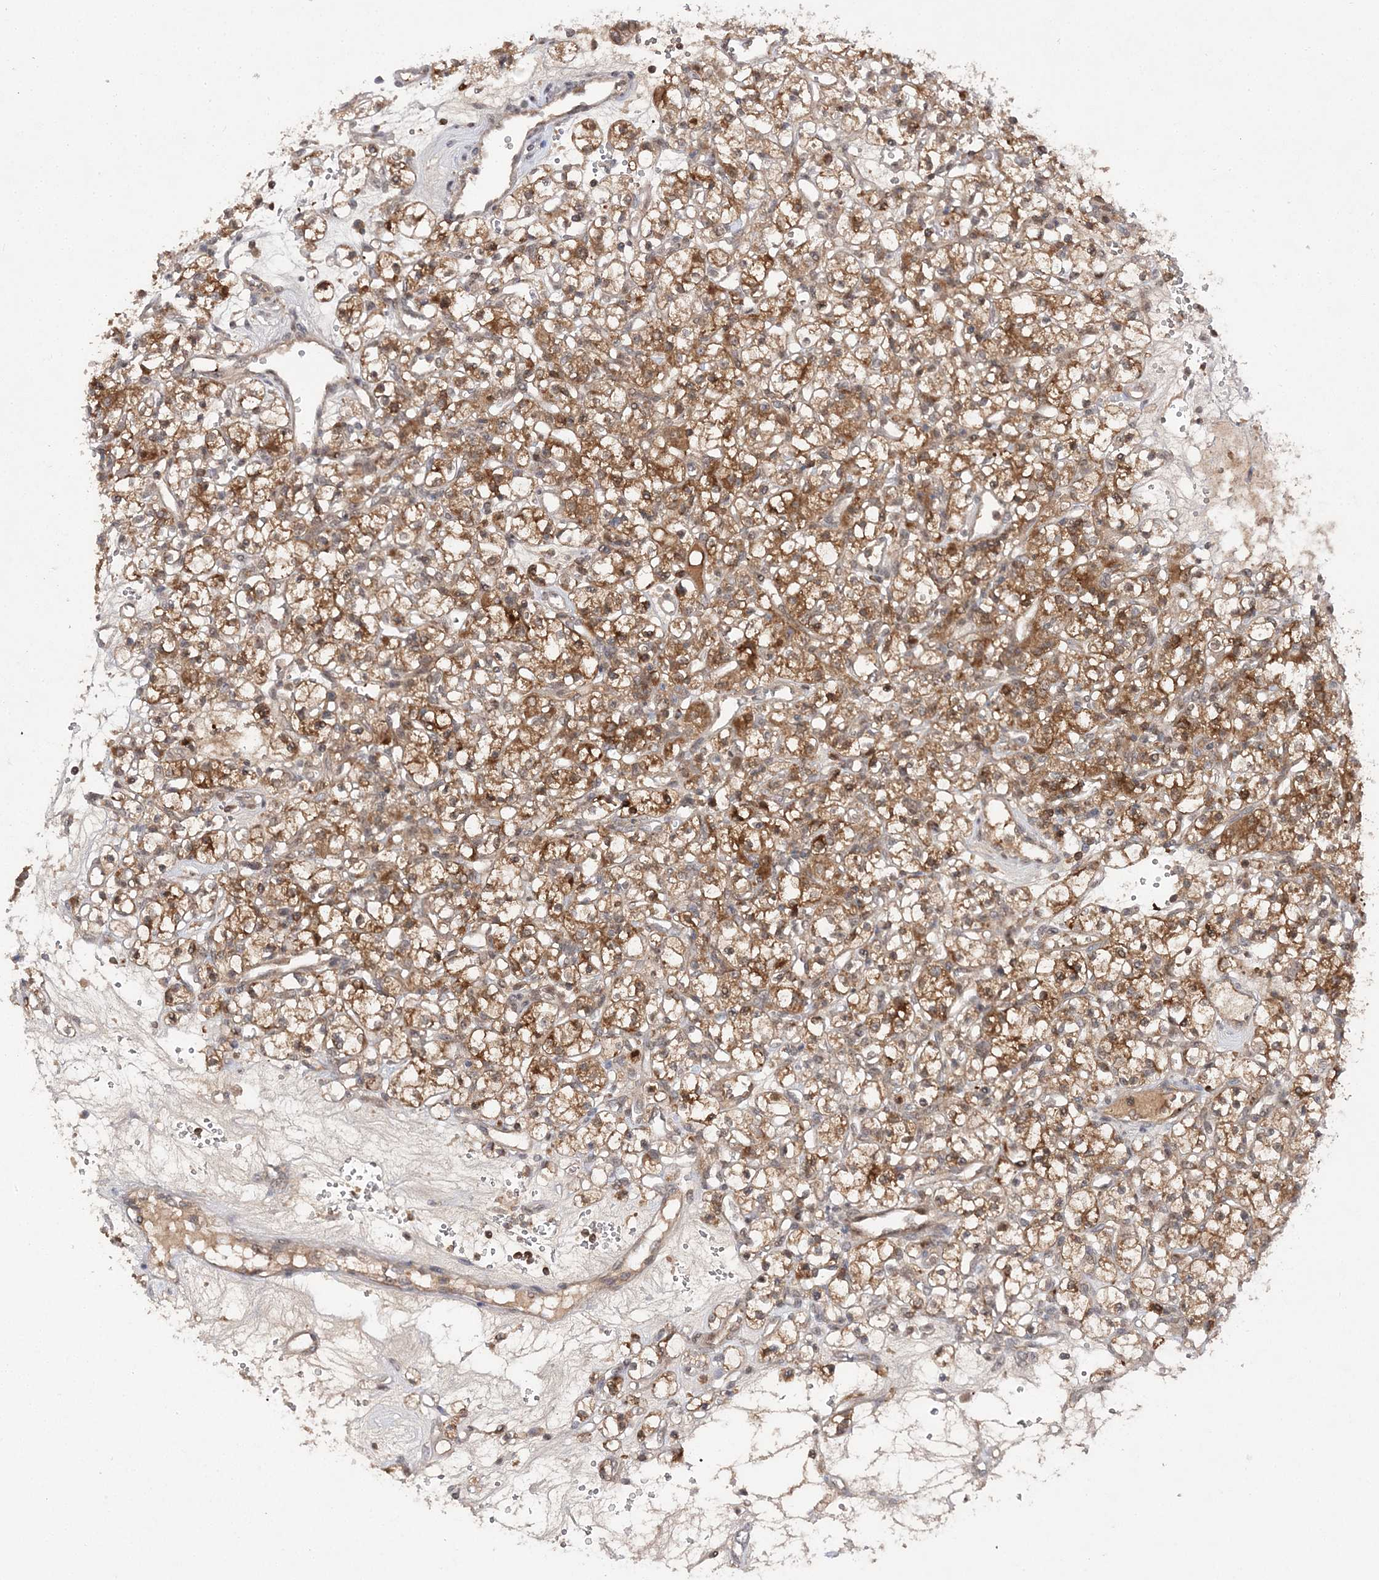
{"staining": {"intensity": "moderate", "quantity": ">75%", "location": "cytoplasmic/membranous"}, "tissue": "renal cancer", "cell_type": "Tumor cells", "image_type": "cancer", "snomed": [{"axis": "morphology", "description": "Adenocarcinoma, NOS"}, {"axis": "topography", "description": "Kidney"}], "caption": "Immunohistochemical staining of human renal cancer displays medium levels of moderate cytoplasmic/membranous protein expression in about >75% of tumor cells.", "gene": "NIF3L1", "patient": {"sex": "female", "age": 59}}